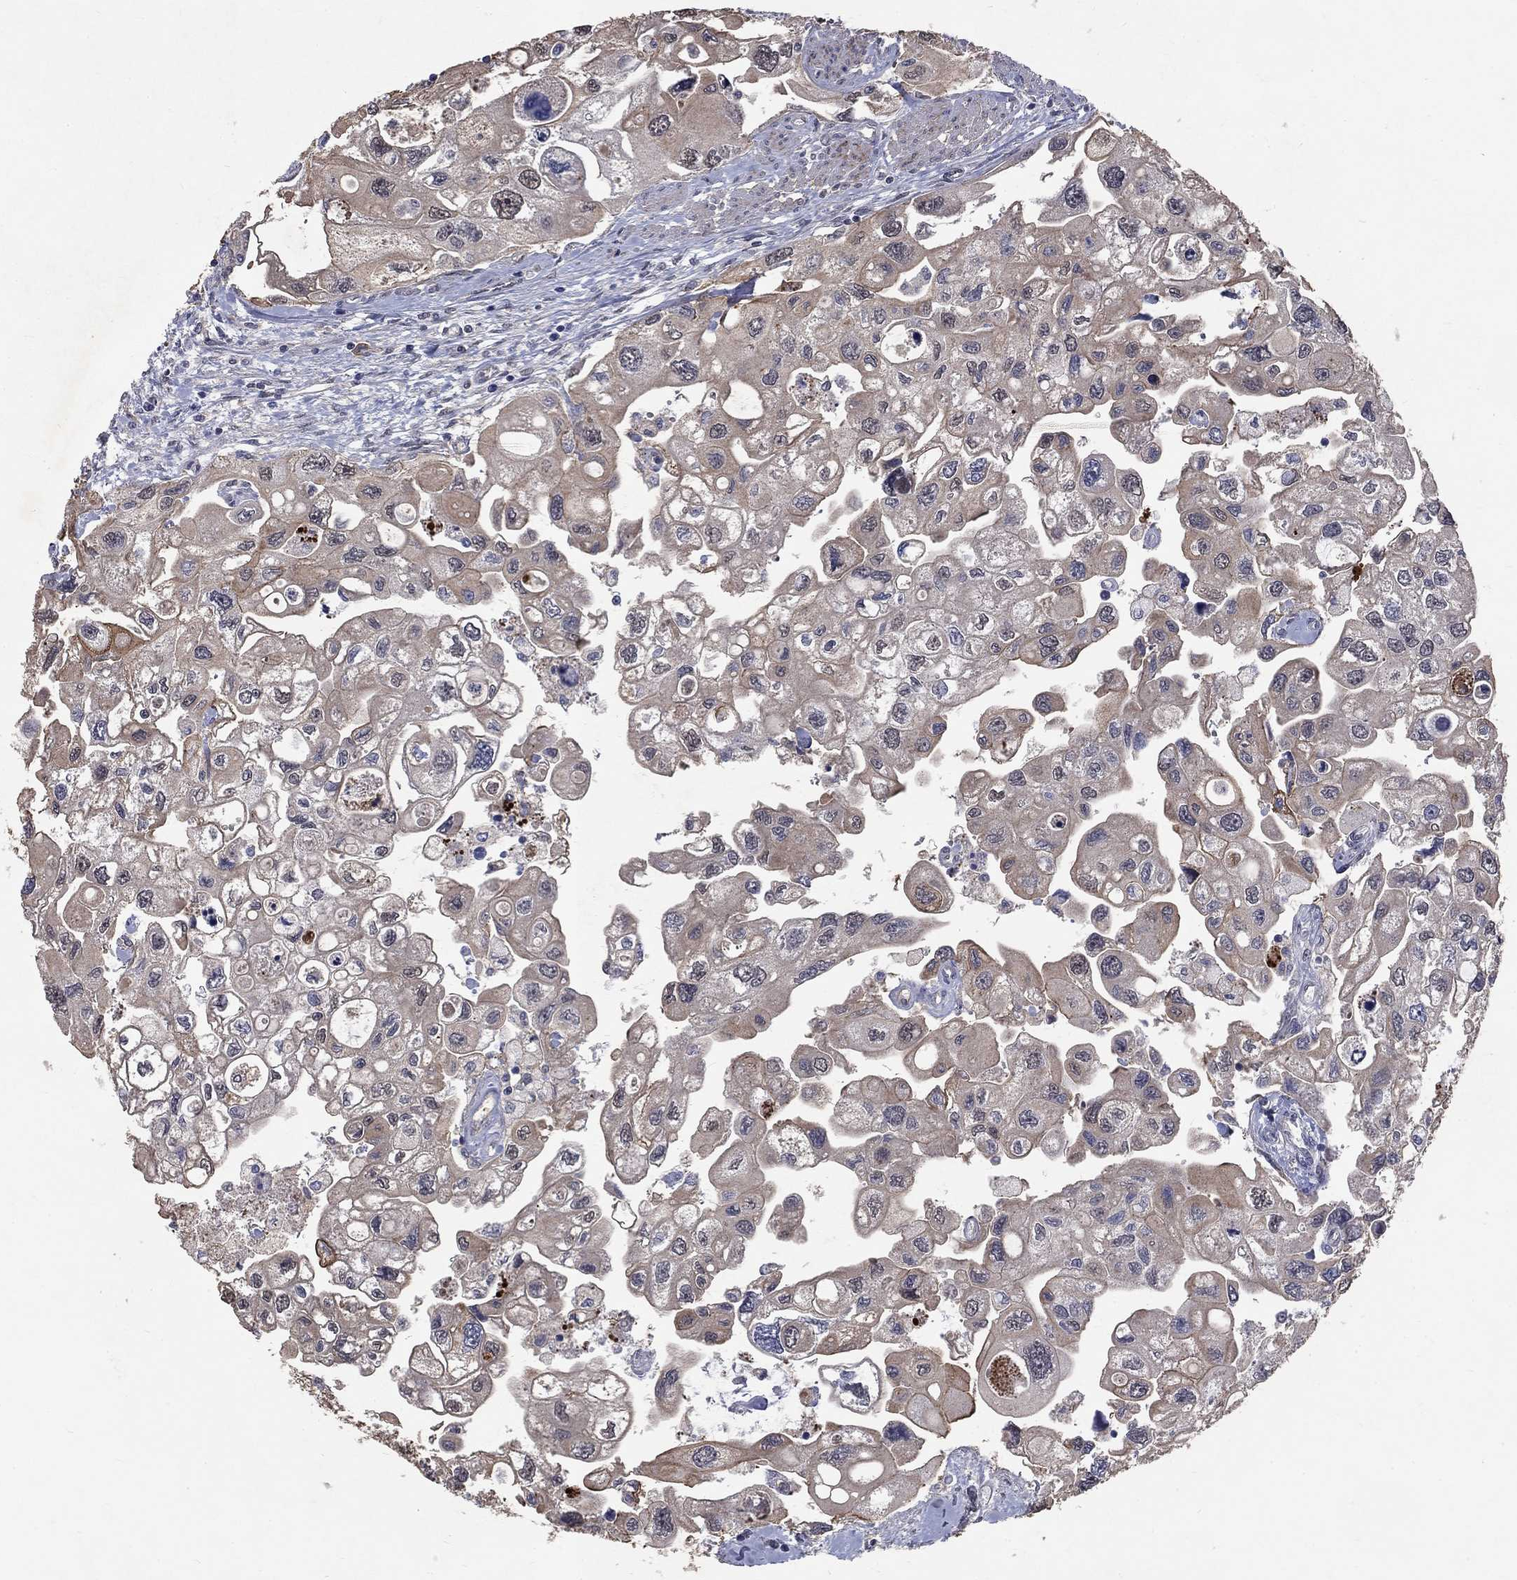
{"staining": {"intensity": "moderate", "quantity": "<25%", "location": "cytoplasmic/membranous"}, "tissue": "urothelial cancer", "cell_type": "Tumor cells", "image_type": "cancer", "snomed": [{"axis": "morphology", "description": "Urothelial carcinoma, High grade"}, {"axis": "topography", "description": "Urinary bladder"}], "caption": "Urothelial cancer tissue displays moderate cytoplasmic/membranous staining in approximately <25% of tumor cells, visualized by immunohistochemistry. Immunohistochemistry stains the protein in brown and the nuclei are stained blue.", "gene": "CHST5", "patient": {"sex": "male", "age": 59}}